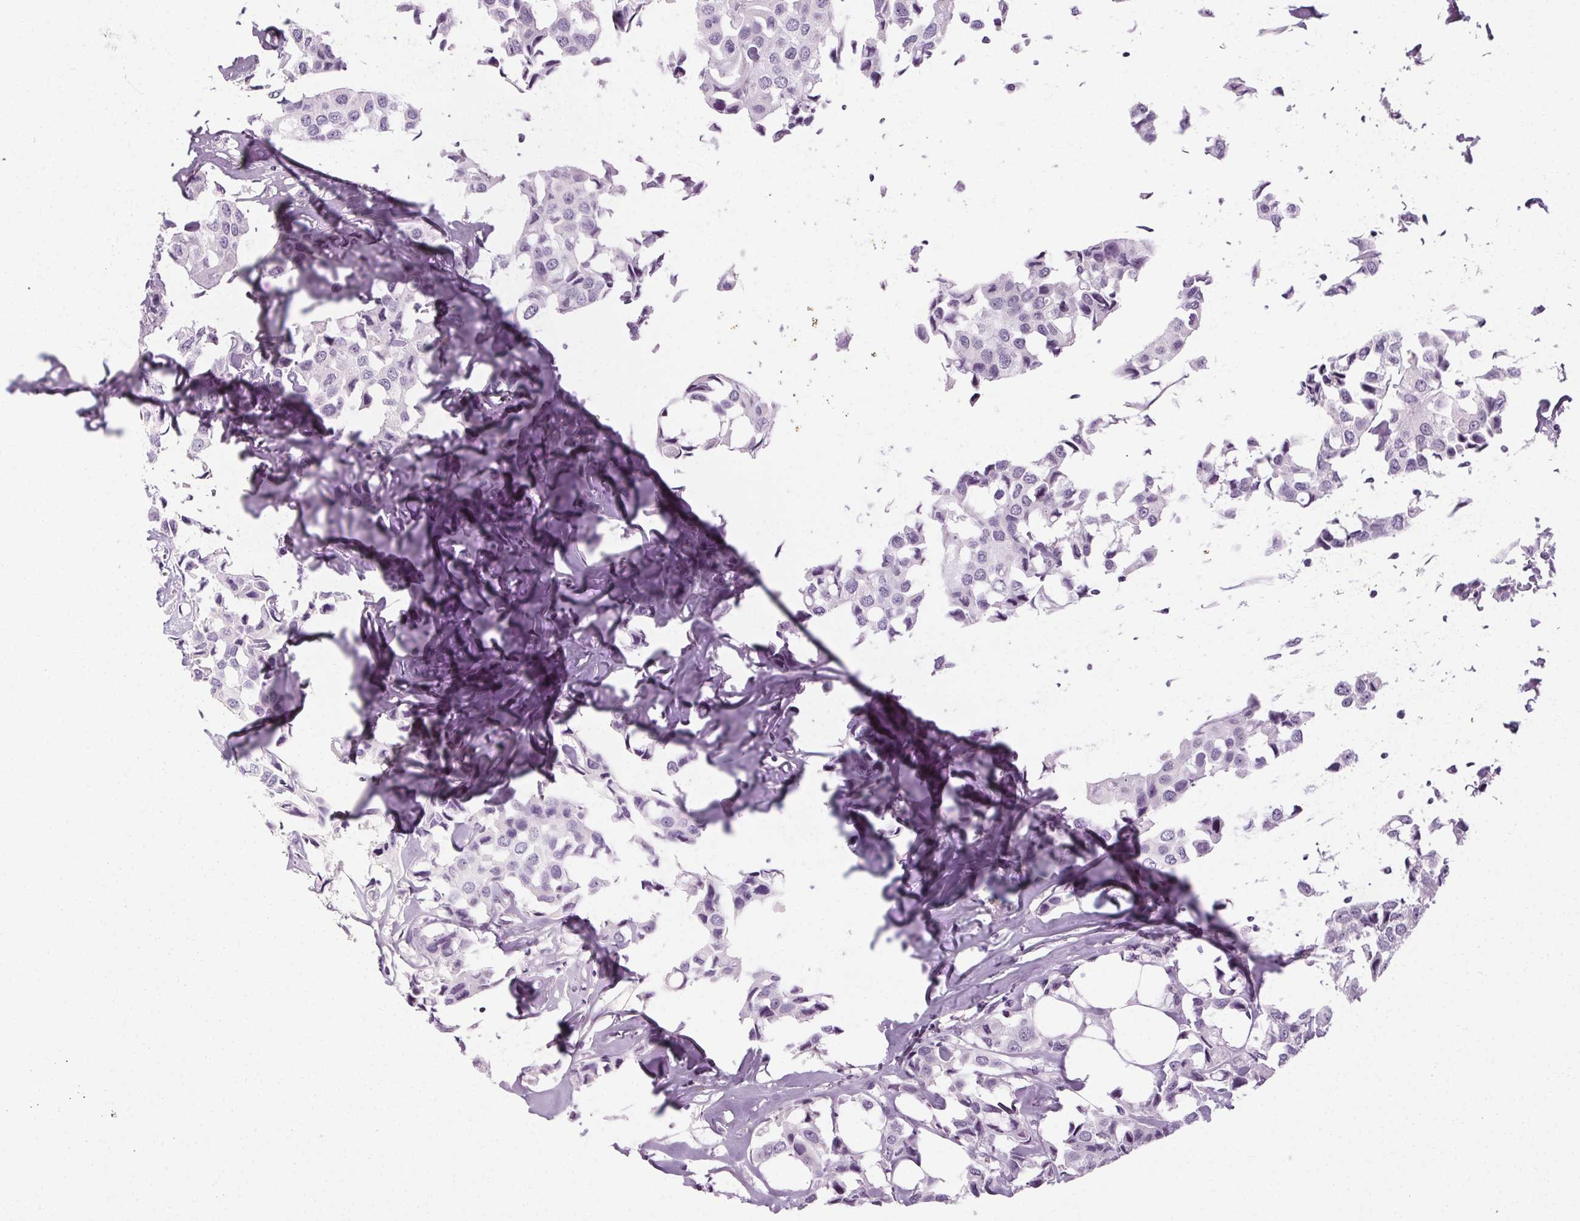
{"staining": {"intensity": "negative", "quantity": "none", "location": "none"}, "tissue": "breast cancer", "cell_type": "Tumor cells", "image_type": "cancer", "snomed": [{"axis": "morphology", "description": "Duct carcinoma"}, {"axis": "topography", "description": "Breast"}], "caption": "DAB (3,3'-diaminobenzidine) immunohistochemical staining of breast cancer (intraductal carcinoma) shows no significant positivity in tumor cells.", "gene": "POMC", "patient": {"sex": "female", "age": 80}}